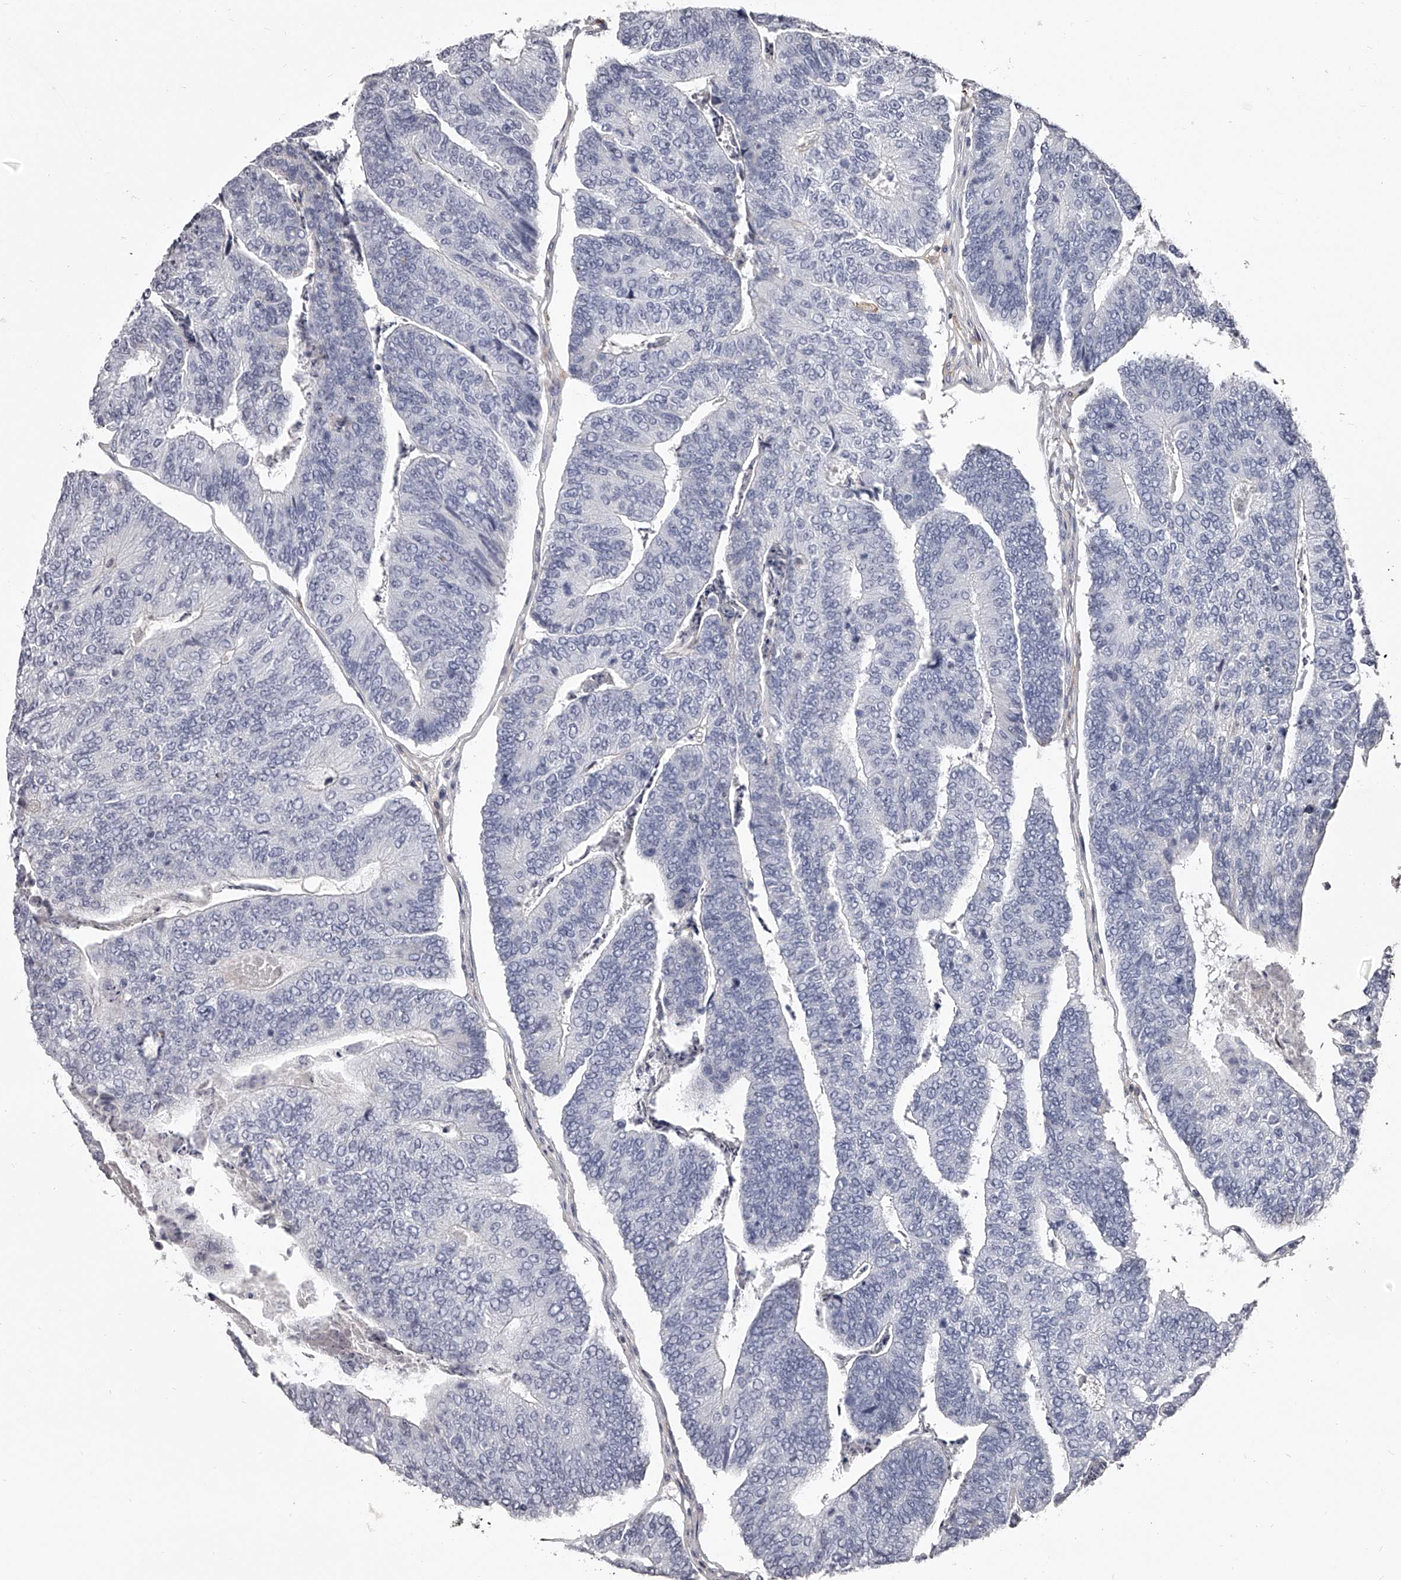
{"staining": {"intensity": "negative", "quantity": "none", "location": "none"}, "tissue": "colorectal cancer", "cell_type": "Tumor cells", "image_type": "cancer", "snomed": [{"axis": "morphology", "description": "Adenocarcinoma, NOS"}, {"axis": "topography", "description": "Colon"}], "caption": "Immunohistochemistry of colorectal cancer shows no positivity in tumor cells. Brightfield microscopy of IHC stained with DAB (brown) and hematoxylin (blue), captured at high magnification.", "gene": "PACSIN1", "patient": {"sex": "female", "age": 67}}